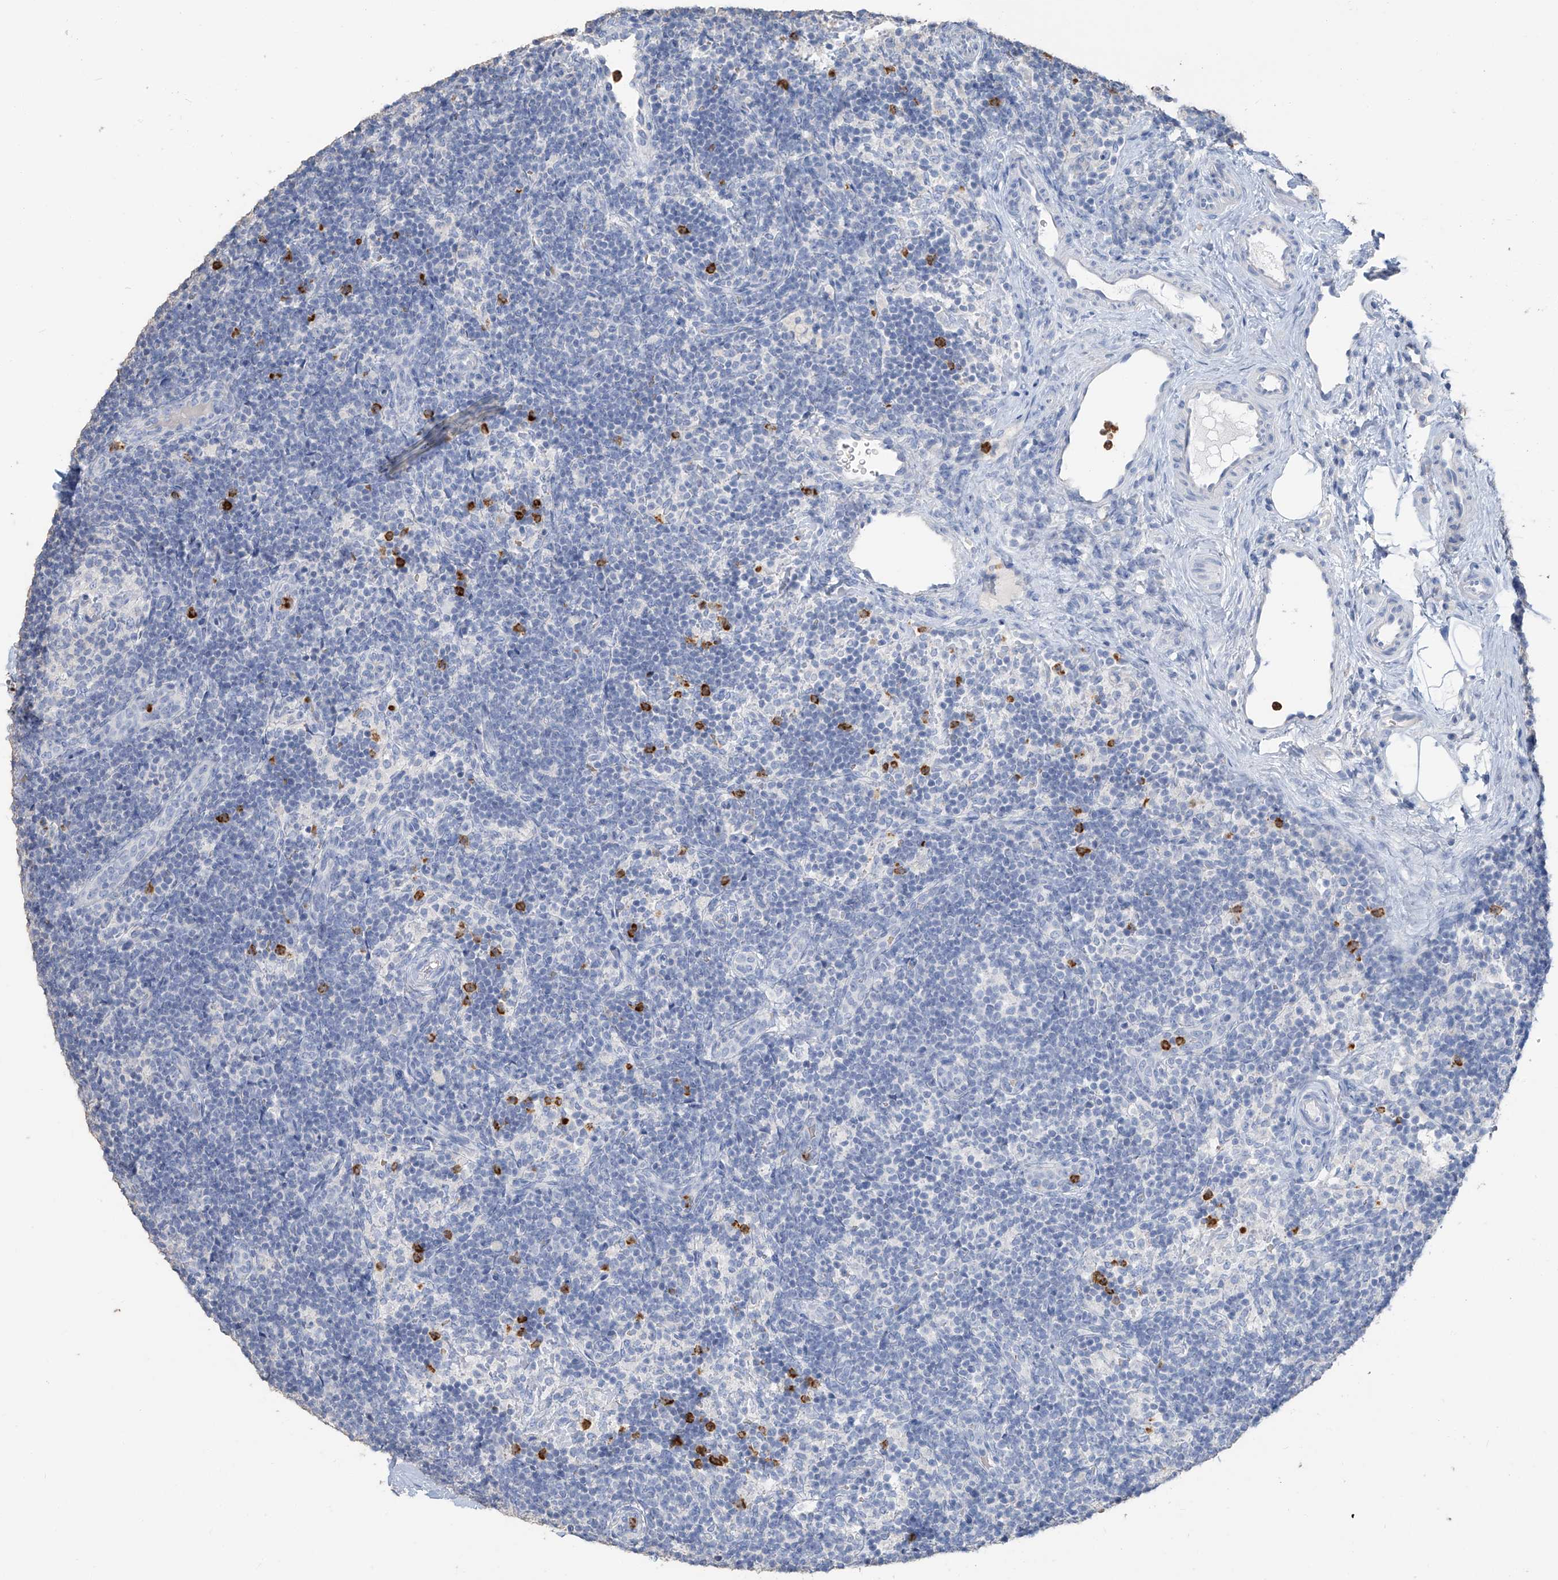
{"staining": {"intensity": "strong", "quantity": "<25%", "location": "cytoplasmic/membranous"}, "tissue": "lymph node", "cell_type": "Non-germinal center cells", "image_type": "normal", "snomed": [{"axis": "morphology", "description": "Normal tissue, NOS"}, {"axis": "topography", "description": "Lymph node"}], "caption": "Lymph node stained with DAB immunohistochemistry displays medium levels of strong cytoplasmic/membranous staining in approximately <25% of non-germinal center cells.", "gene": "PAFAH1B3", "patient": {"sex": "female", "age": 22}}